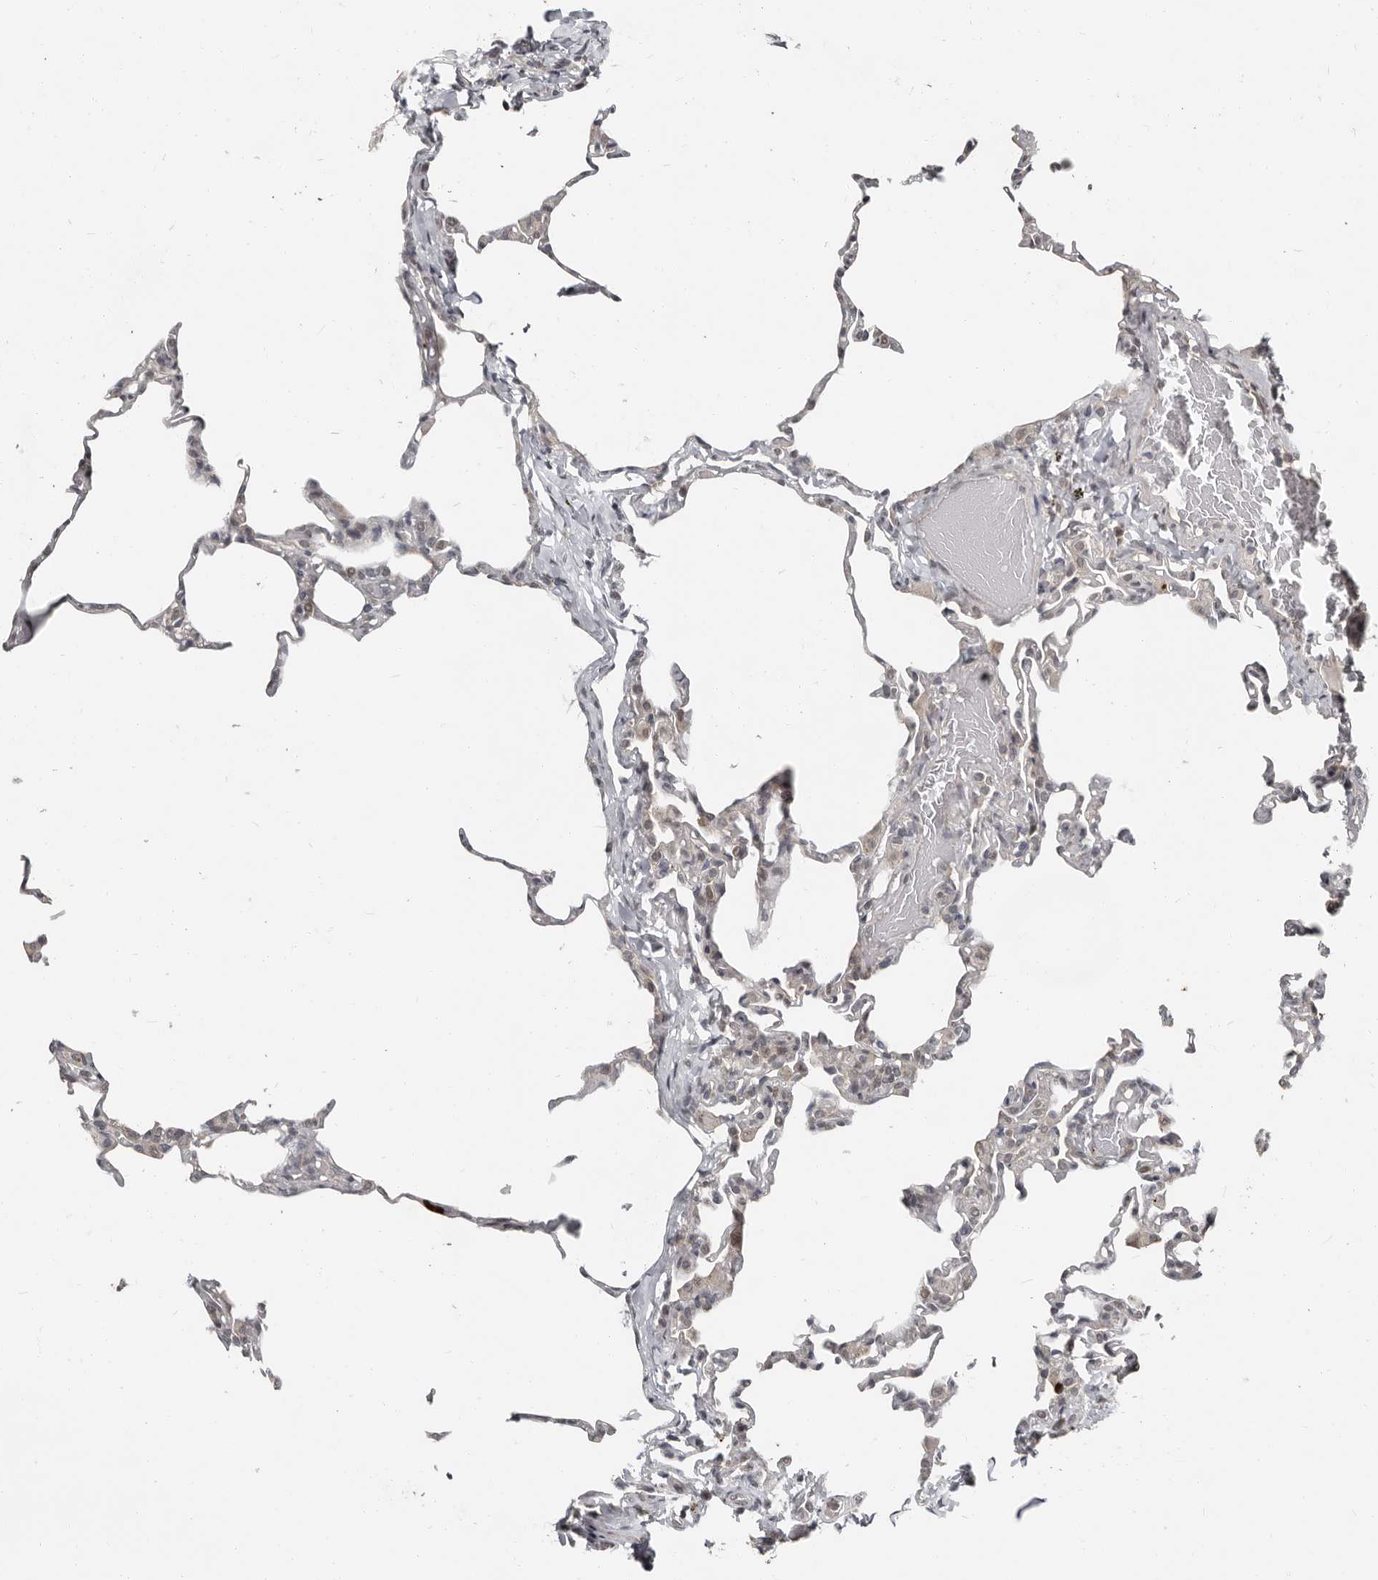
{"staining": {"intensity": "negative", "quantity": "none", "location": "none"}, "tissue": "lung", "cell_type": "Alveolar cells", "image_type": "normal", "snomed": [{"axis": "morphology", "description": "Normal tissue, NOS"}, {"axis": "topography", "description": "Lung"}], "caption": "This photomicrograph is of unremarkable lung stained with immunohistochemistry (IHC) to label a protein in brown with the nuclei are counter-stained blue. There is no positivity in alveolar cells.", "gene": "APOL6", "patient": {"sex": "male", "age": 20}}